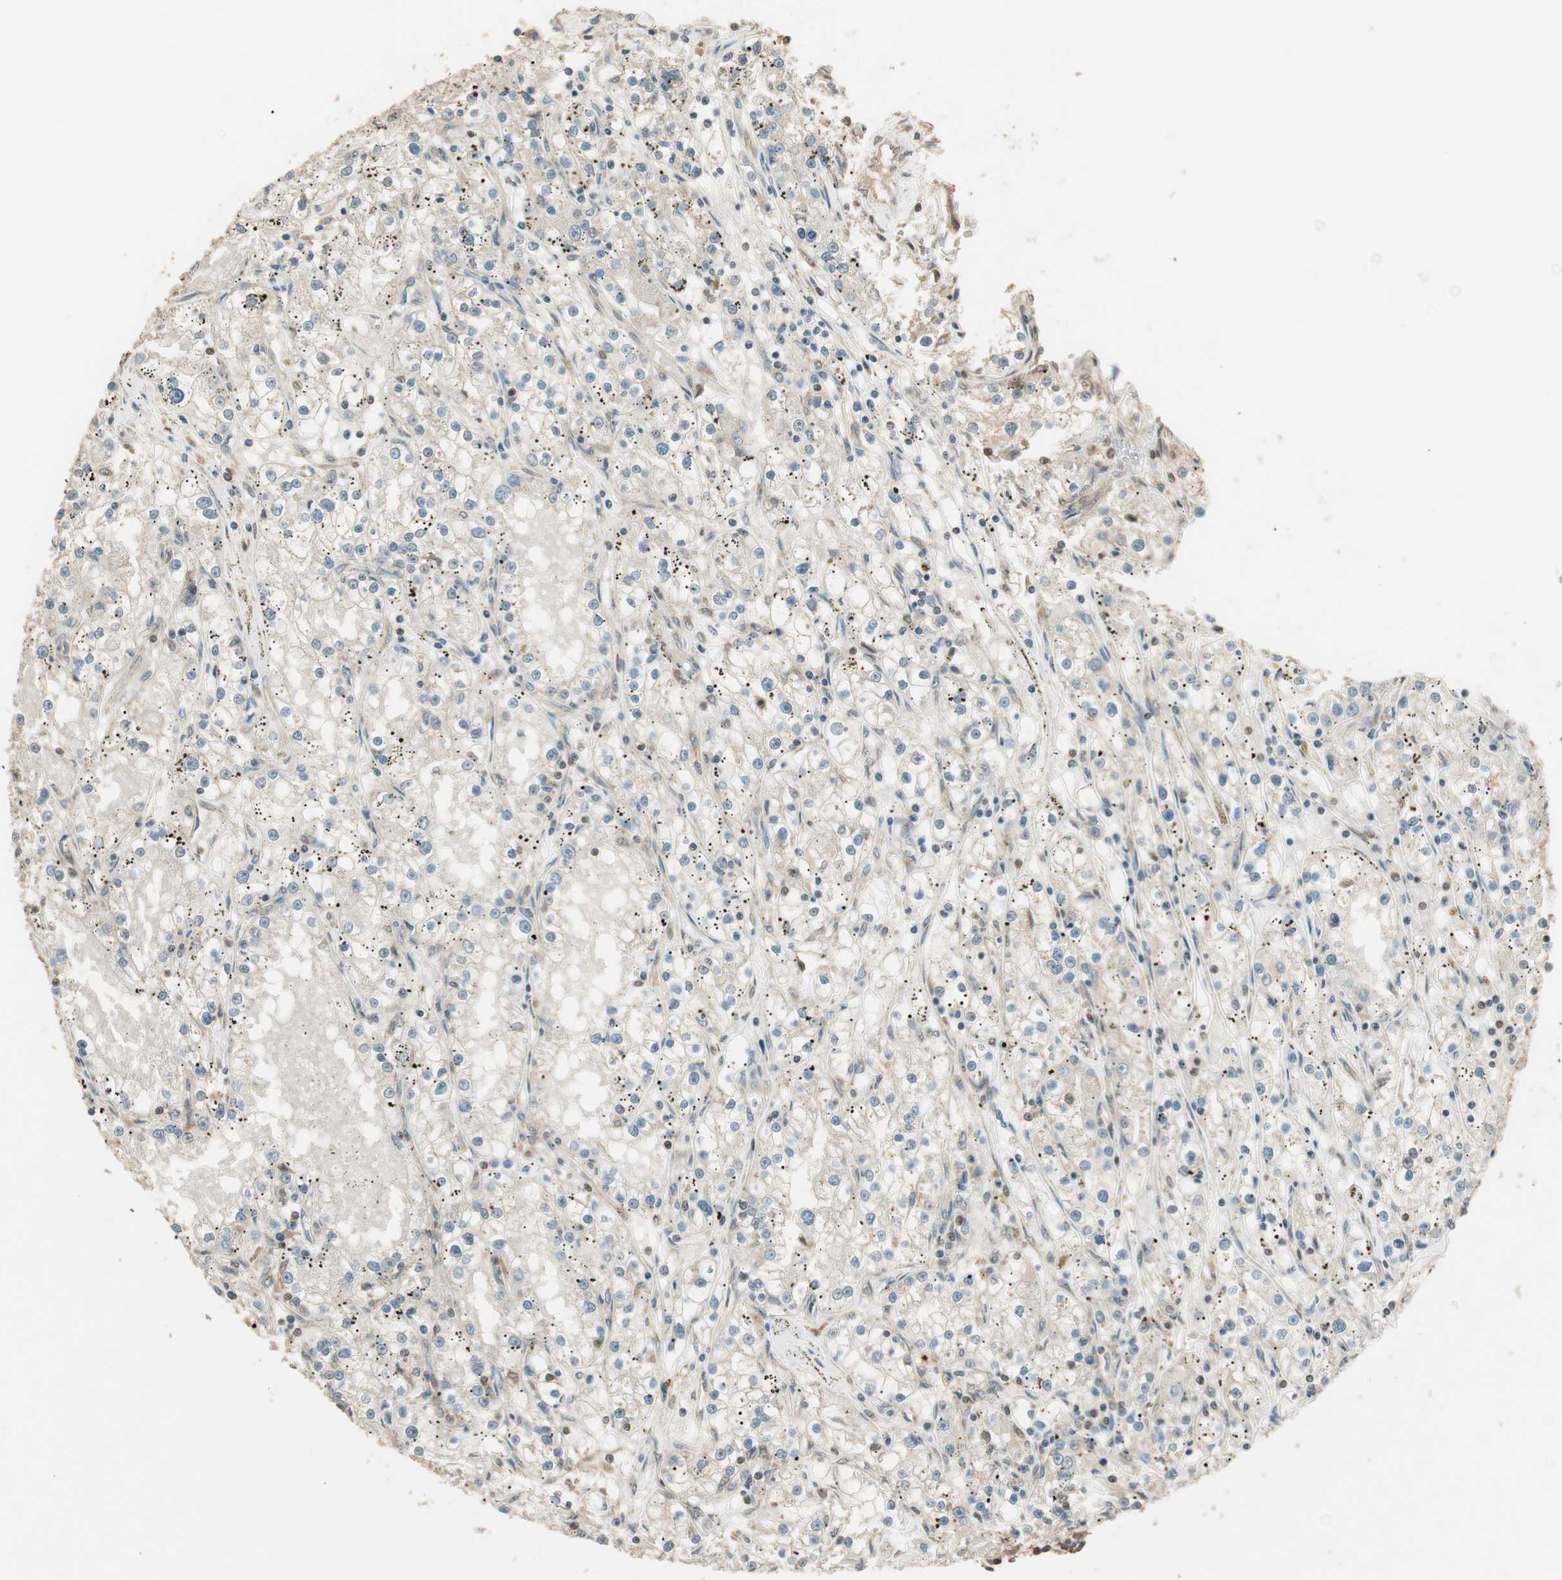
{"staining": {"intensity": "weak", "quantity": "<25%", "location": "cytoplasmic/membranous"}, "tissue": "renal cancer", "cell_type": "Tumor cells", "image_type": "cancer", "snomed": [{"axis": "morphology", "description": "Adenocarcinoma, NOS"}, {"axis": "topography", "description": "Kidney"}], "caption": "Tumor cells are negative for protein expression in human renal adenocarcinoma.", "gene": "CNOT4", "patient": {"sex": "male", "age": 56}}